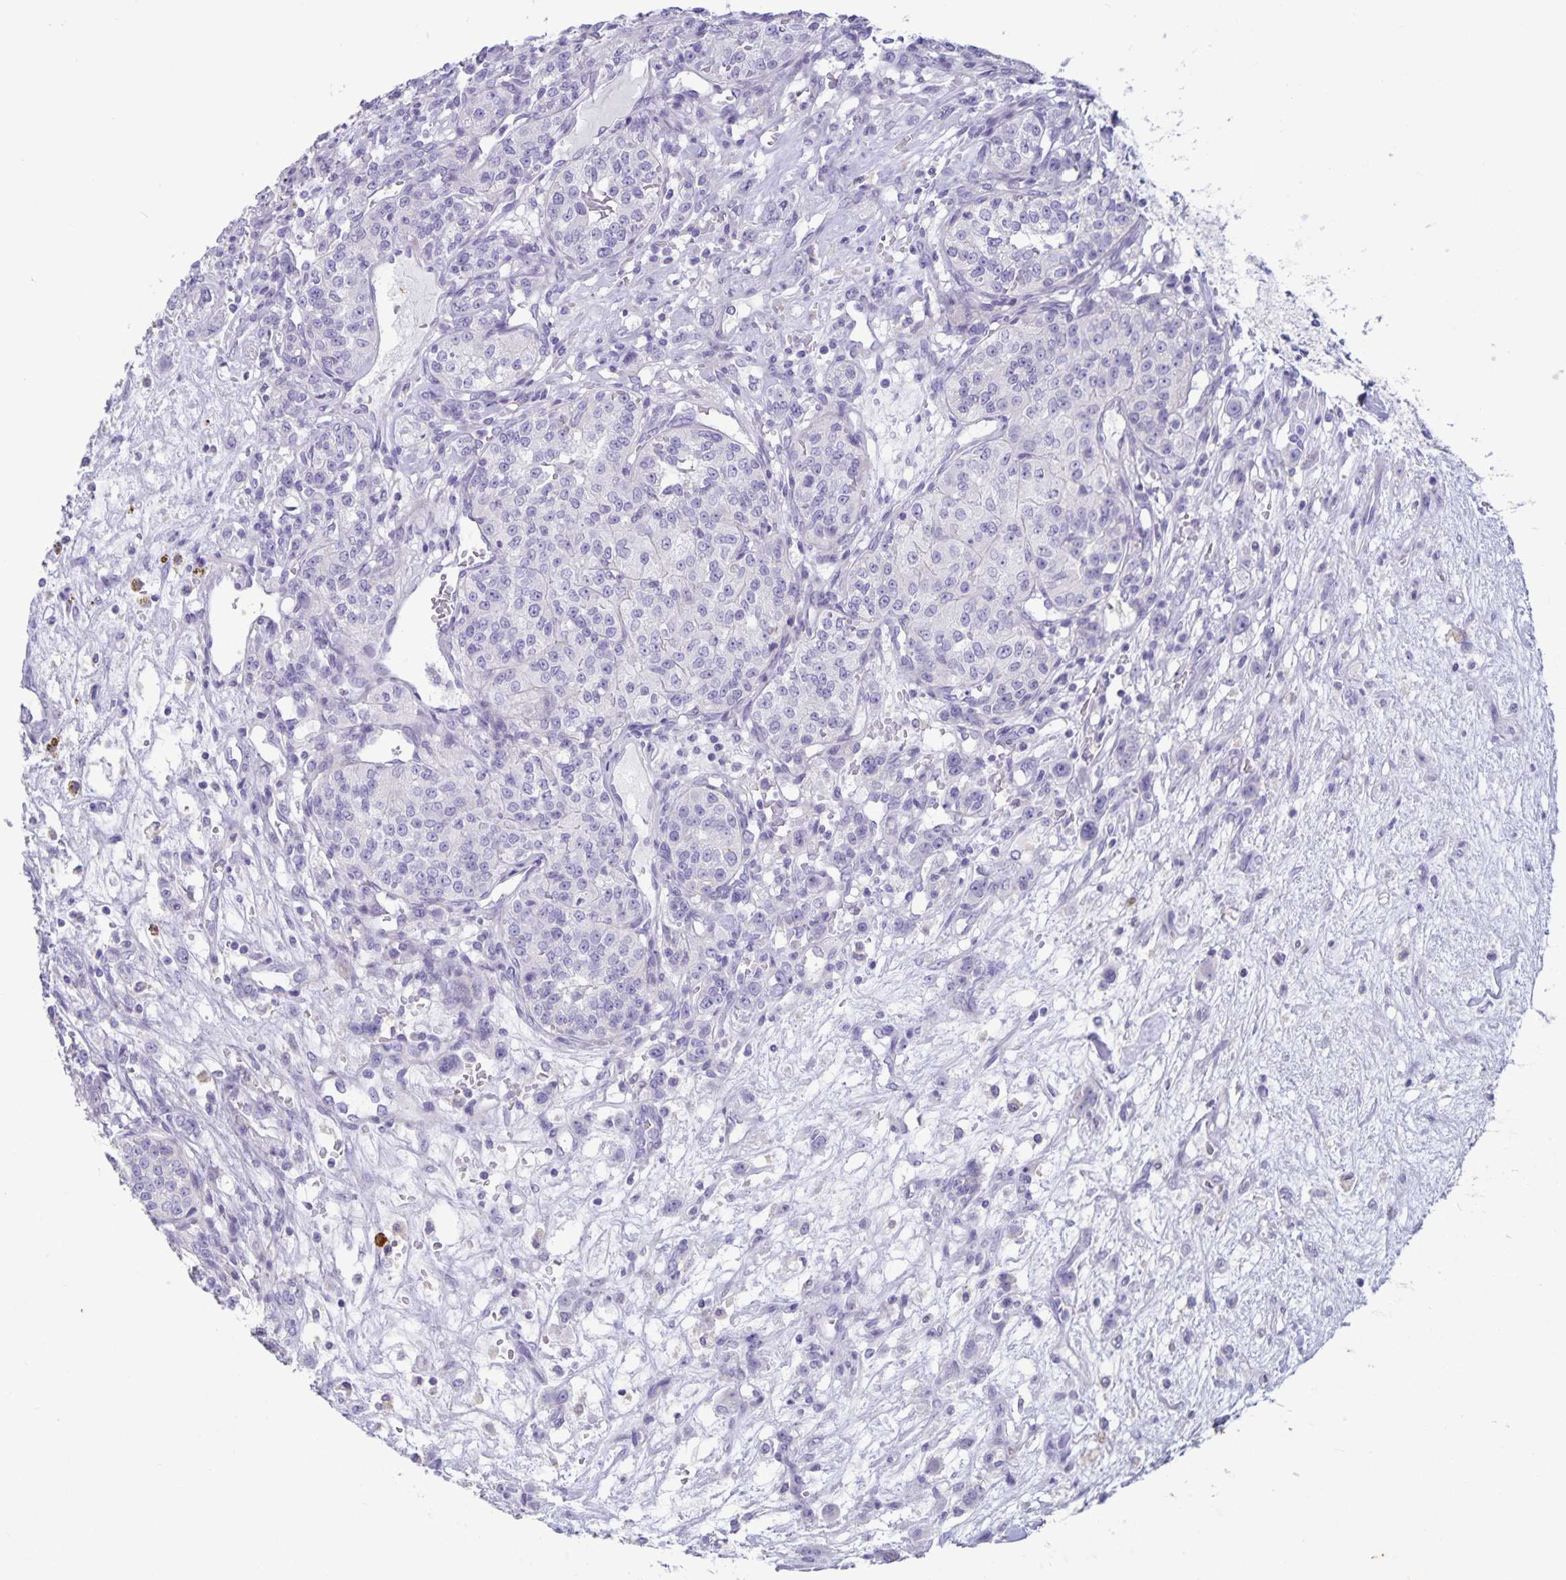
{"staining": {"intensity": "negative", "quantity": "none", "location": "none"}, "tissue": "renal cancer", "cell_type": "Tumor cells", "image_type": "cancer", "snomed": [{"axis": "morphology", "description": "Adenocarcinoma, NOS"}, {"axis": "topography", "description": "Kidney"}], "caption": "DAB (3,3'-diaminobenzidine) immunohistochemical staining of renal adenocarcinoma displays no significant staining in tumor cells. The staining was performed using DAB to visualize the protein expression in brown, while the nuclei were stained in blue with hematoxylin (Magnification: 20x).", "gene": "IBTK", "patient": {"sex": "female", "age": 63}}